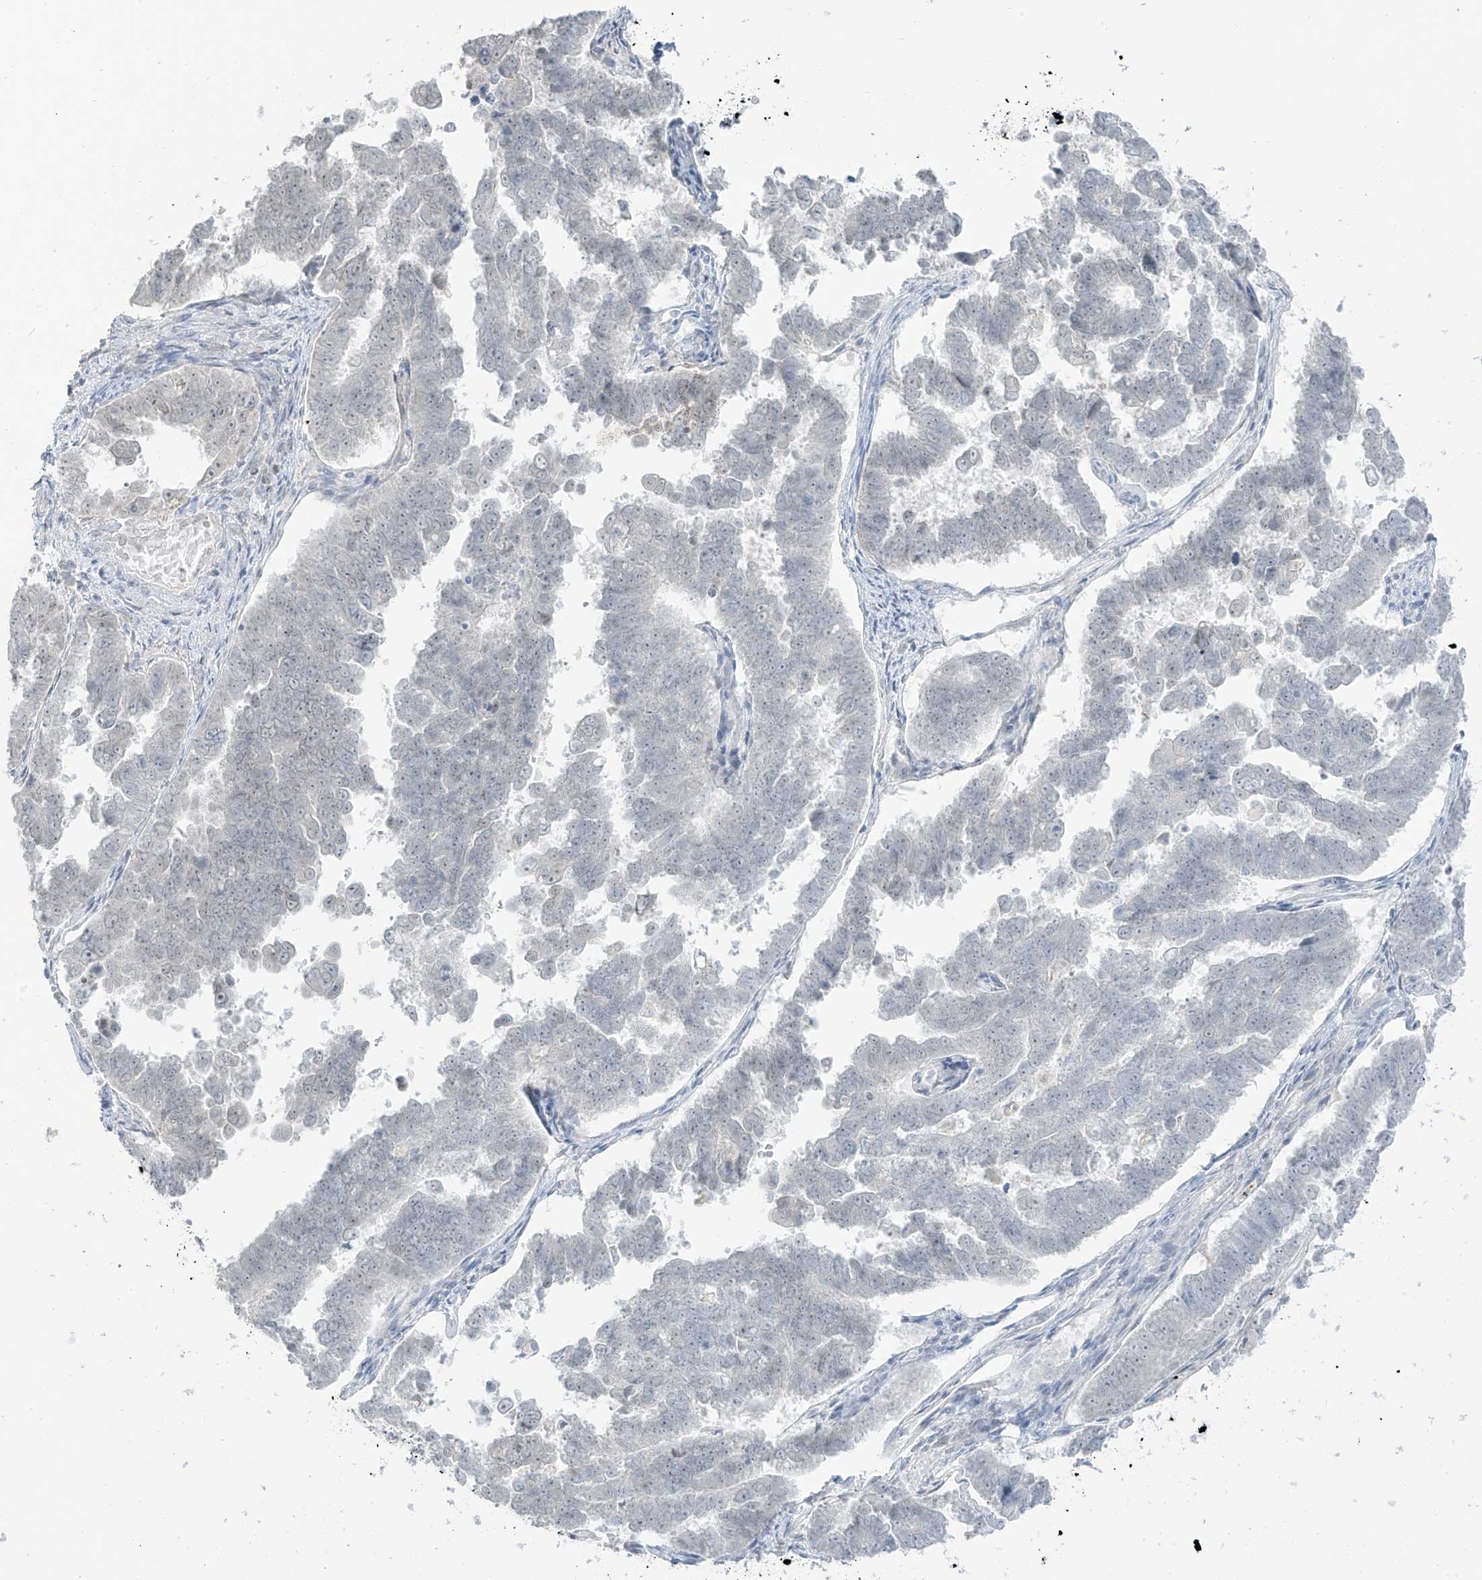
{"staining": {"intensity": "negative", "quantity": "none", "location": "none"}, "tissue": "endometrial cancer", "cell_type": "Tumor cells", "image_type": "cancer", "snomed": [{"axis": "morphology", "description": "Adenocarcinoma, NOS"}, {"axis": "topography", "description": "Endometrium"}], "caption": "Endometrial cancer (adenocarcinoma) stained for a protein using IHC exhibits no positivity tumor cells.", "gene": "PRDM6", "patient": {"sex": "female", "age": 75}}